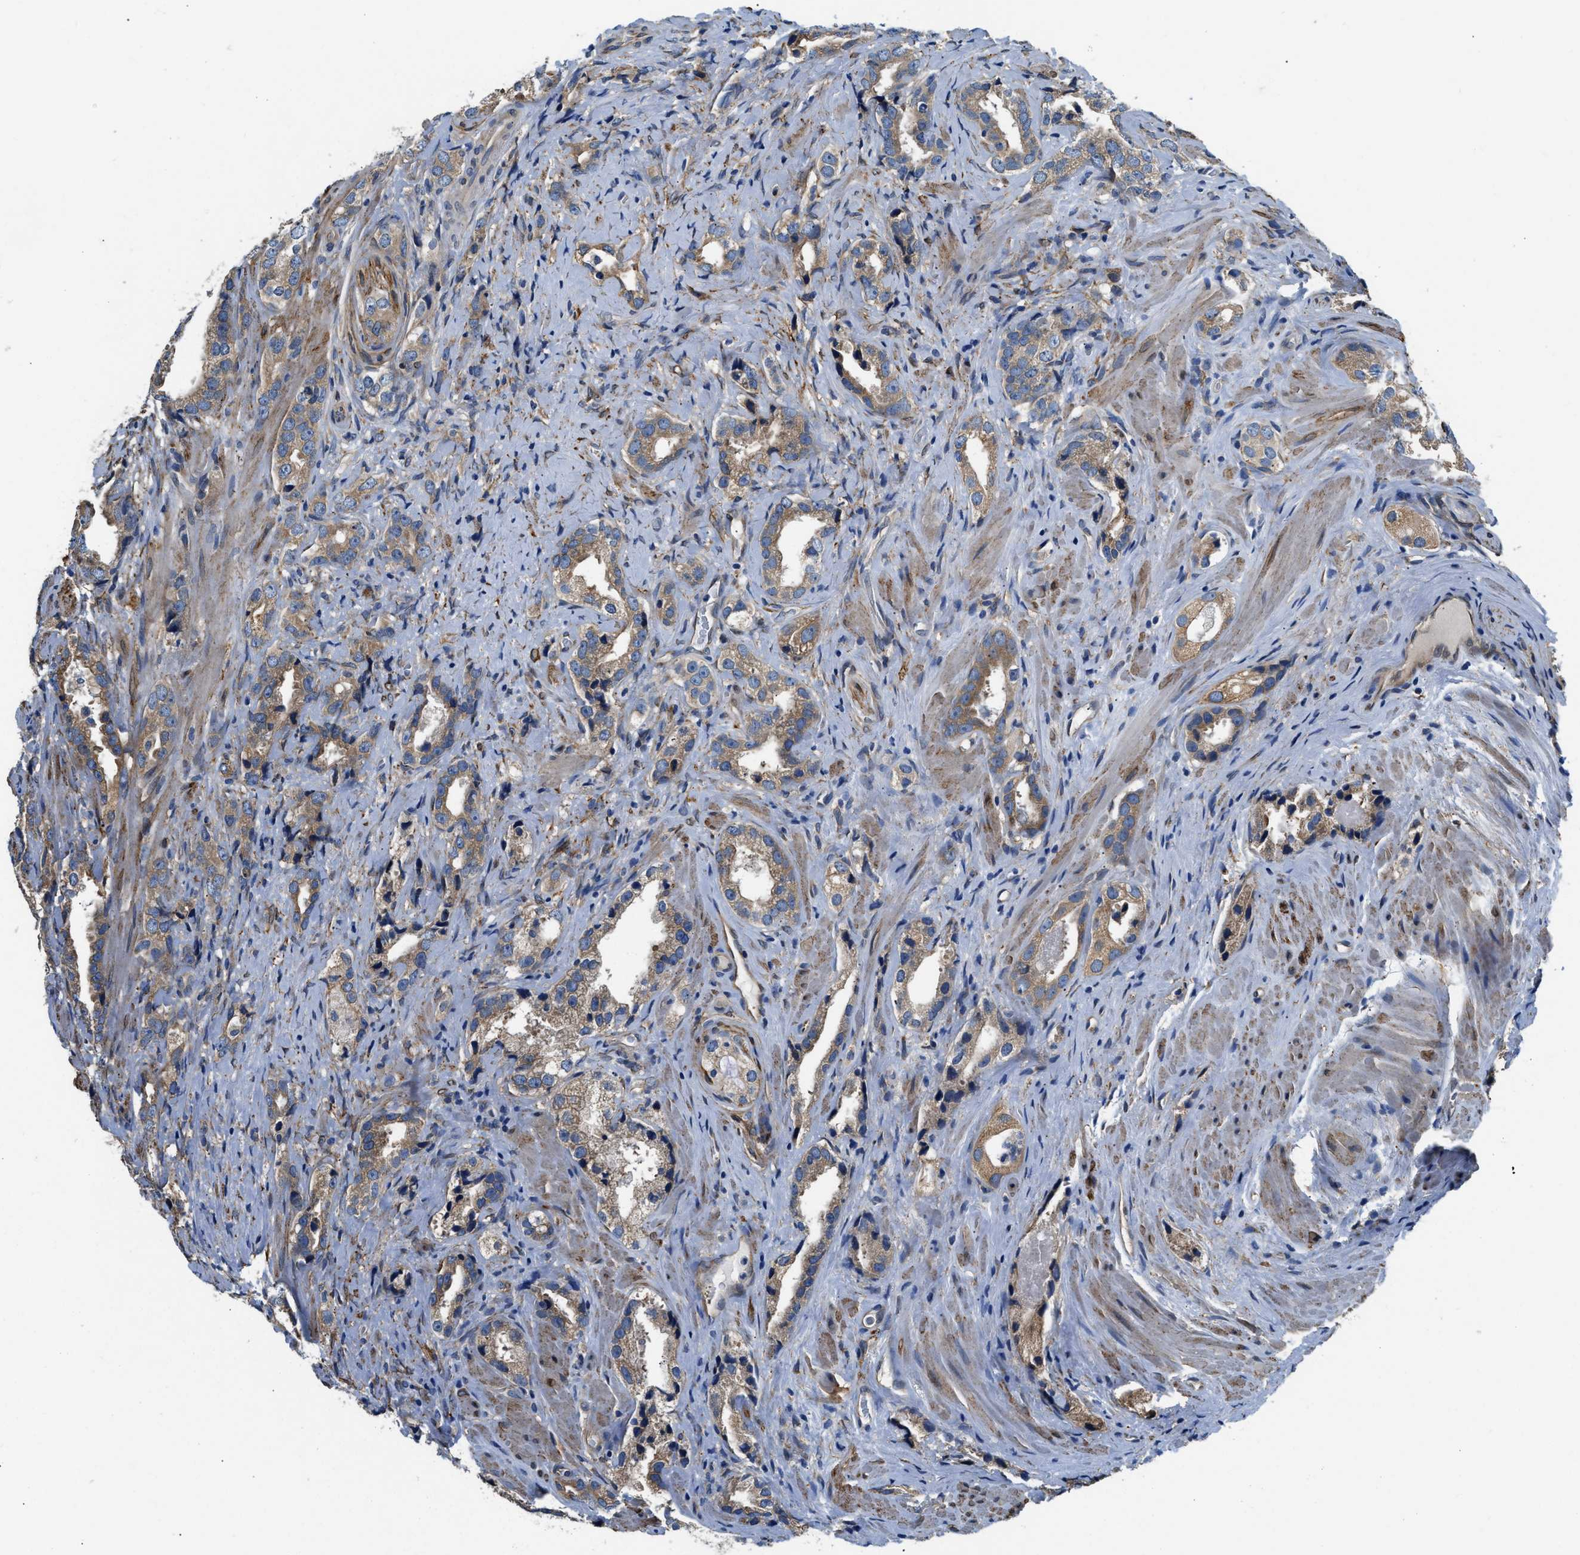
{"staining": {"intensity": "moderate", "quantity": "25%-75%", "location": "cytoplasmic/membranous"}, "tissue": "prostate cancer", "cell_type": "Tumor cells", "image_type": "cancer", "snomed": [{"axis": "morphology", "description": "Adenocarcinoma, High grade"}, {"axis": "topography", "description": "Prostate"}], "caption": "Prostate cancer (adenocarcinoma (high-grade)) was stained to show a protein in brown. There is medium levels of moderate cytoplasmic/membranous expression in approximately 25%-75% of tumor cells.", "gene": "ARL6IP5", "patient": {"sex": "male", "age": 63}}